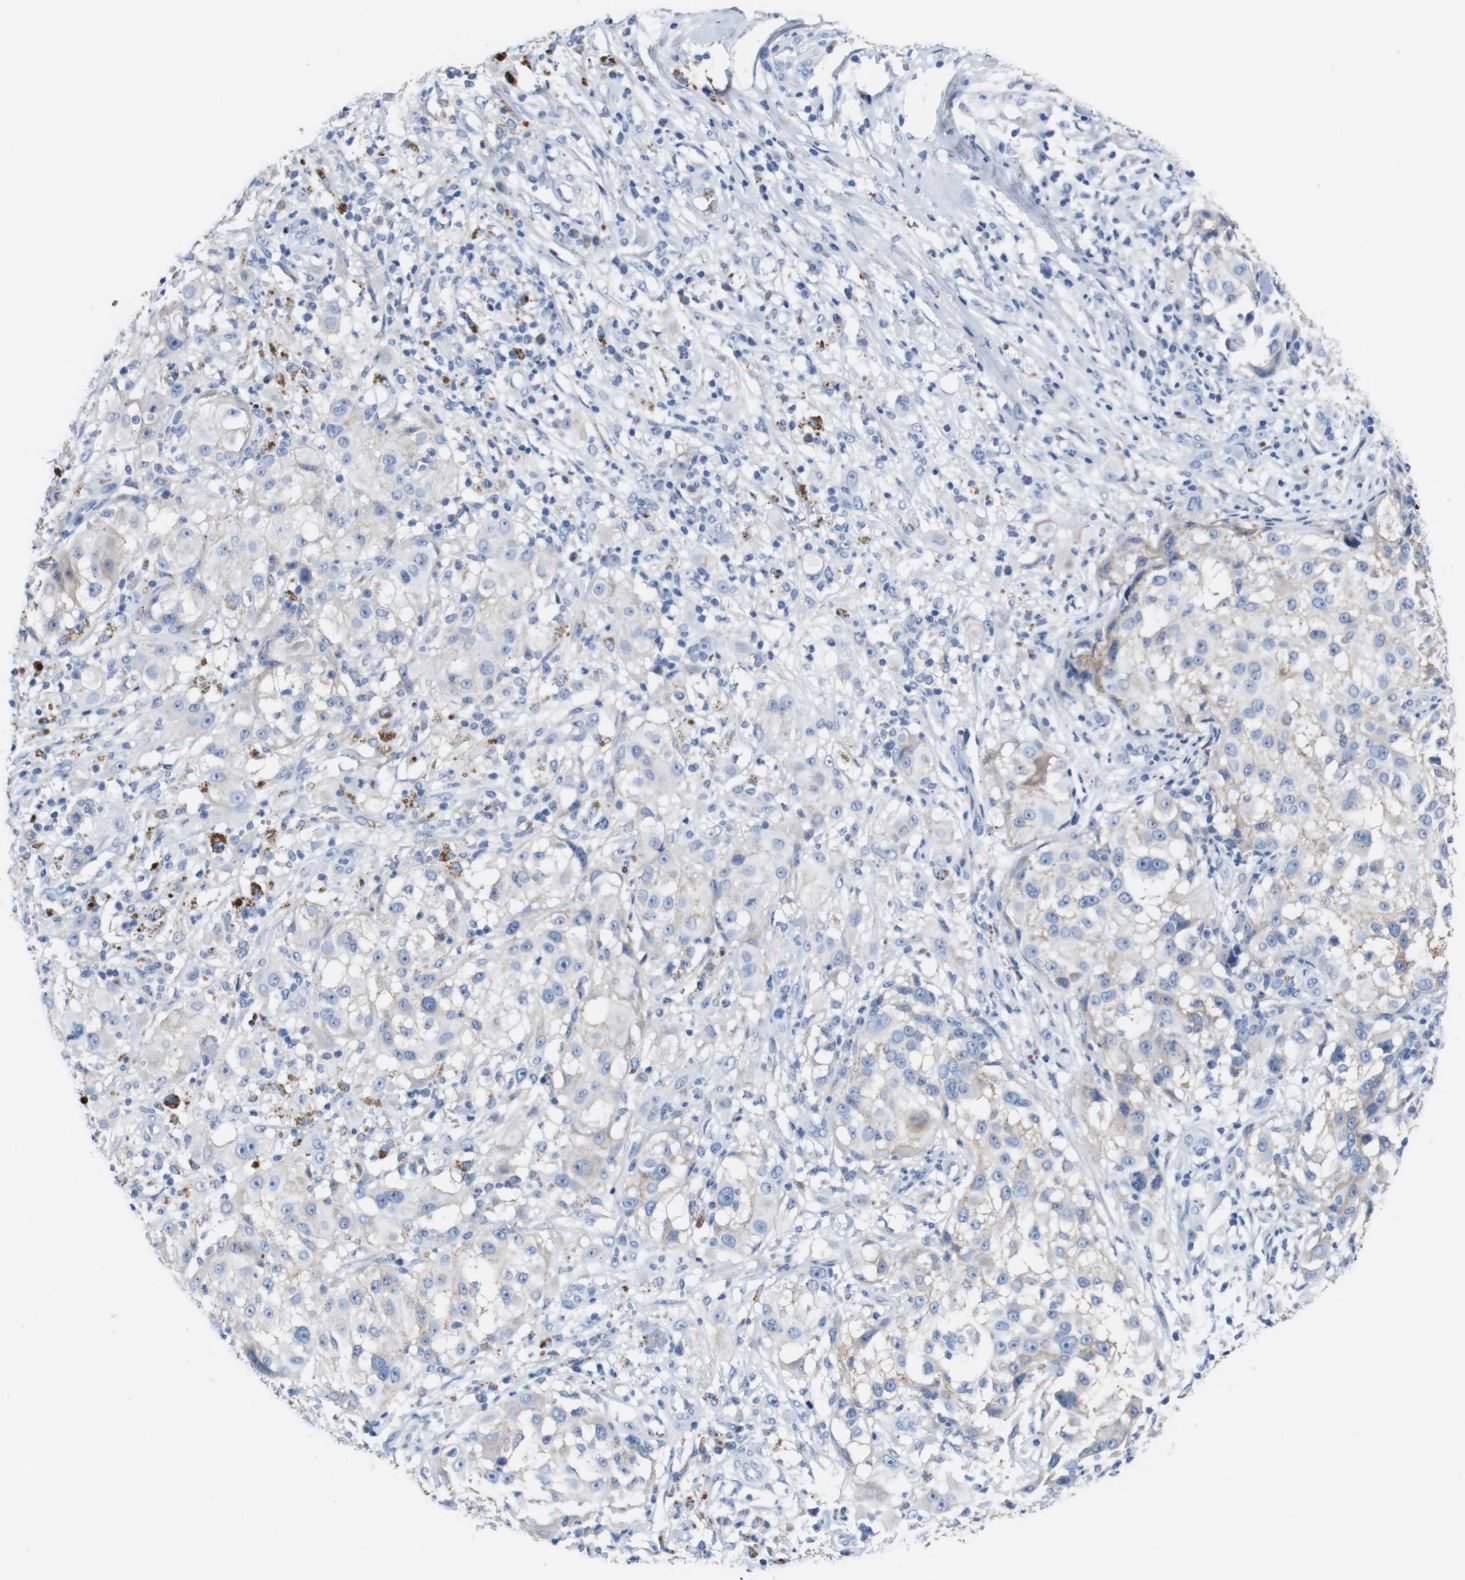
{"staining": {"intensity": "weak", "quantity": "25%-75%", "location": "cytoplasmic/membranous"}, "tissue": "melanoma", "cell_type": "Tumor cells", "image_type": "cancer", "snomed": [{"axis": "morphology", "description": "Necrosis, NOS"}, {"axis": "morphology", "description": "Malignant melanoma, NOS"}, {"axis": "topography", "description": "Skin"}], "caption": "A high-resolution micrograph shows immunohistochemistry (IHC) staining of malignant melanoma, which demonstrates weak cytoplasmic/membranous expression in approximately 25%-75% of tumor cells.", "gene": "IGSF8", "patient": {"sex": "female", "age": 87}}